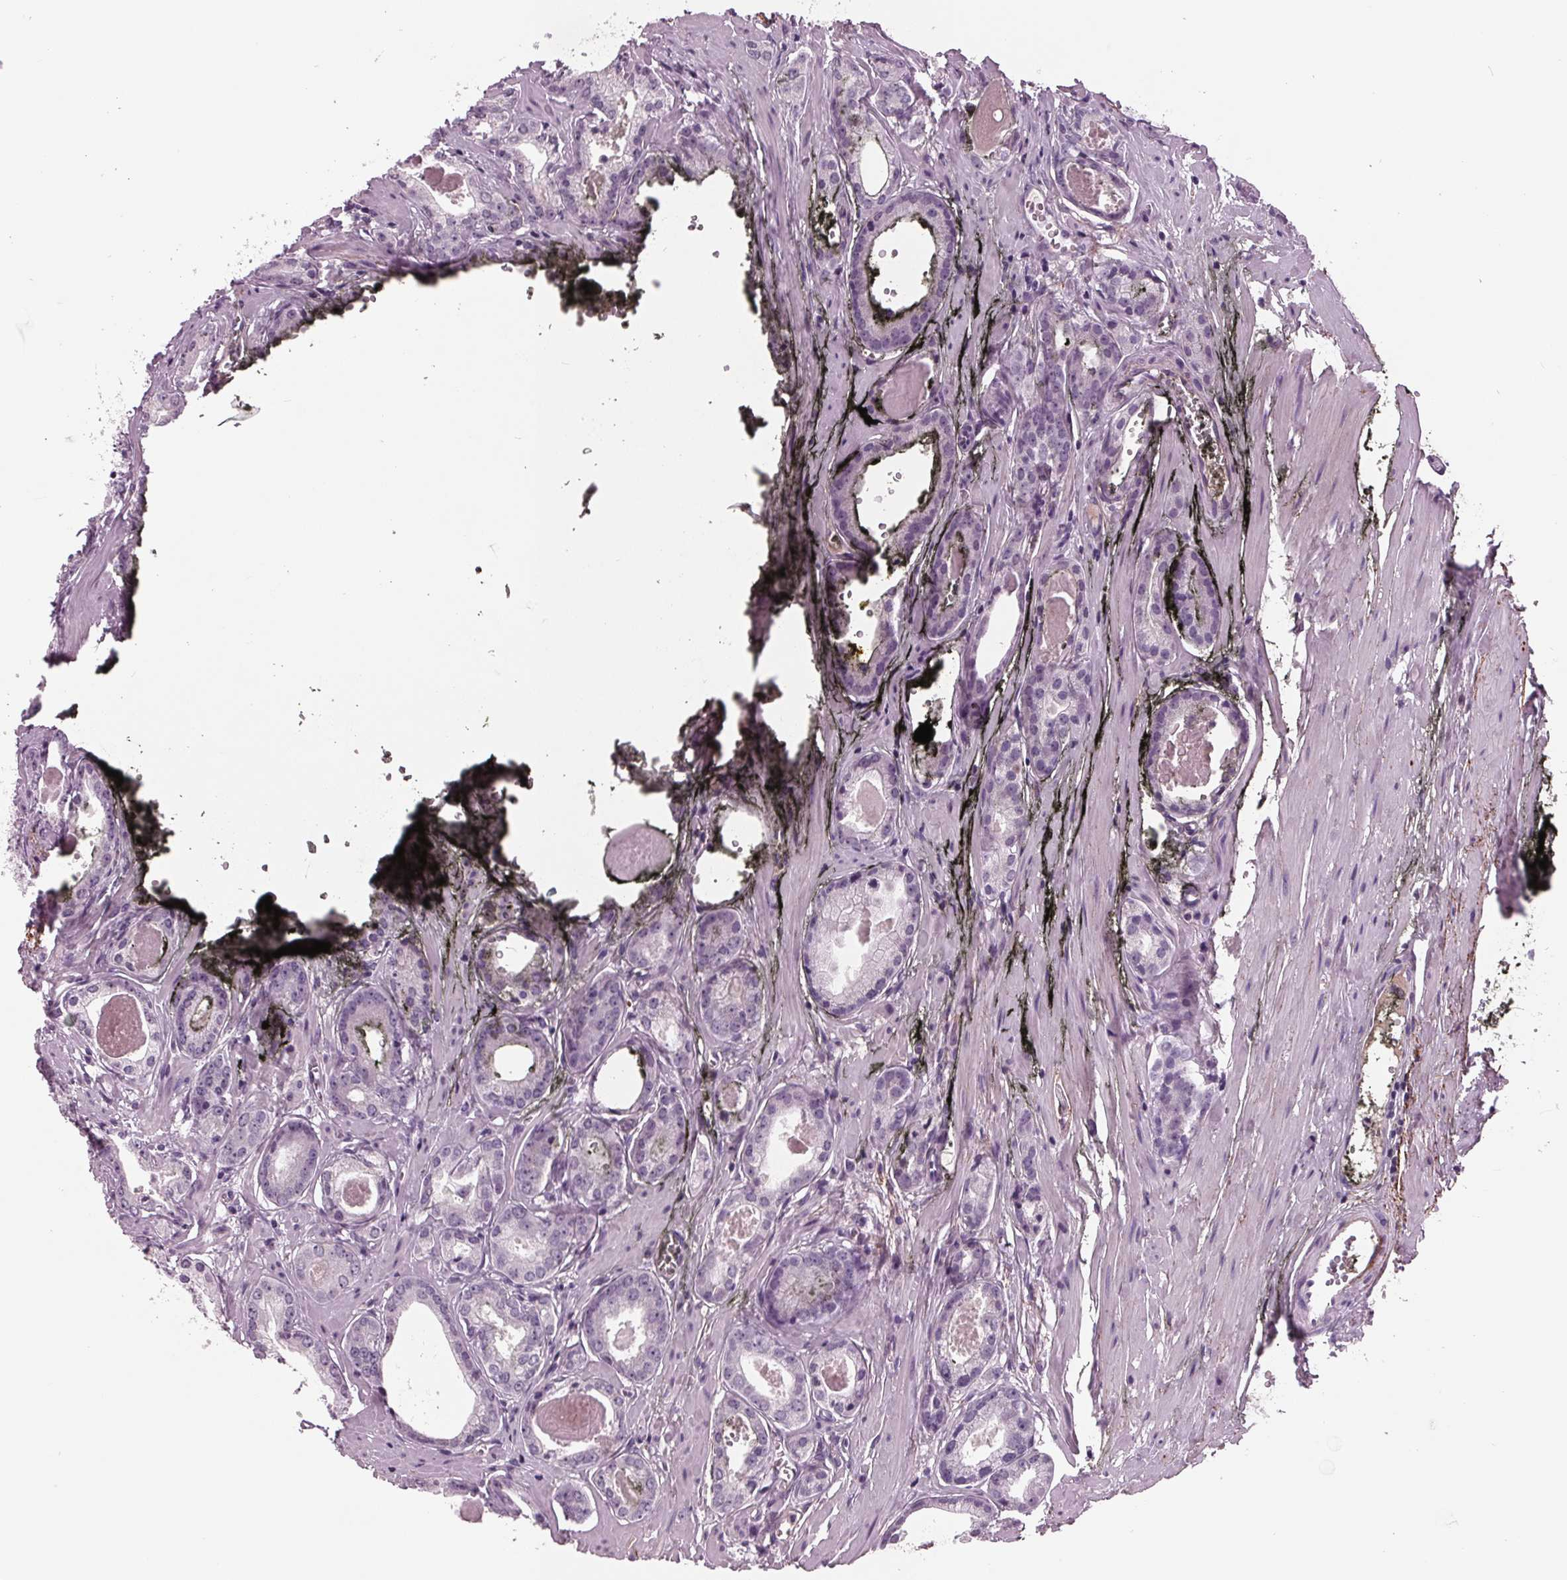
{"staining": {"intensity": "negative", "quantity": "none", "location": "none"}, "tissue": "prostate cancer", "cell_type": "Tumor cells", "image_type": "cancer", "snomed": [{"axis": "morphology", "description": "Adenocarcinoma, NOS"}, {"axis": "morphology", "description": "Adenocarcinoma, Low grade"}, {"axis": "topography", "description": "Prostate"}], "caption": "A high-resolution histopathology image shows immunohistochemistry staining of prostate adenocarcinoma, which displays no significant expression in tumor cells. The staining was performed using DAB to visualize the protein expression in brown, while the nuclei were stained in blue with hematoxylin (Magnification: 20x).", "gene": "AMBP", "patient": {"sex": "male", "age": 64}}